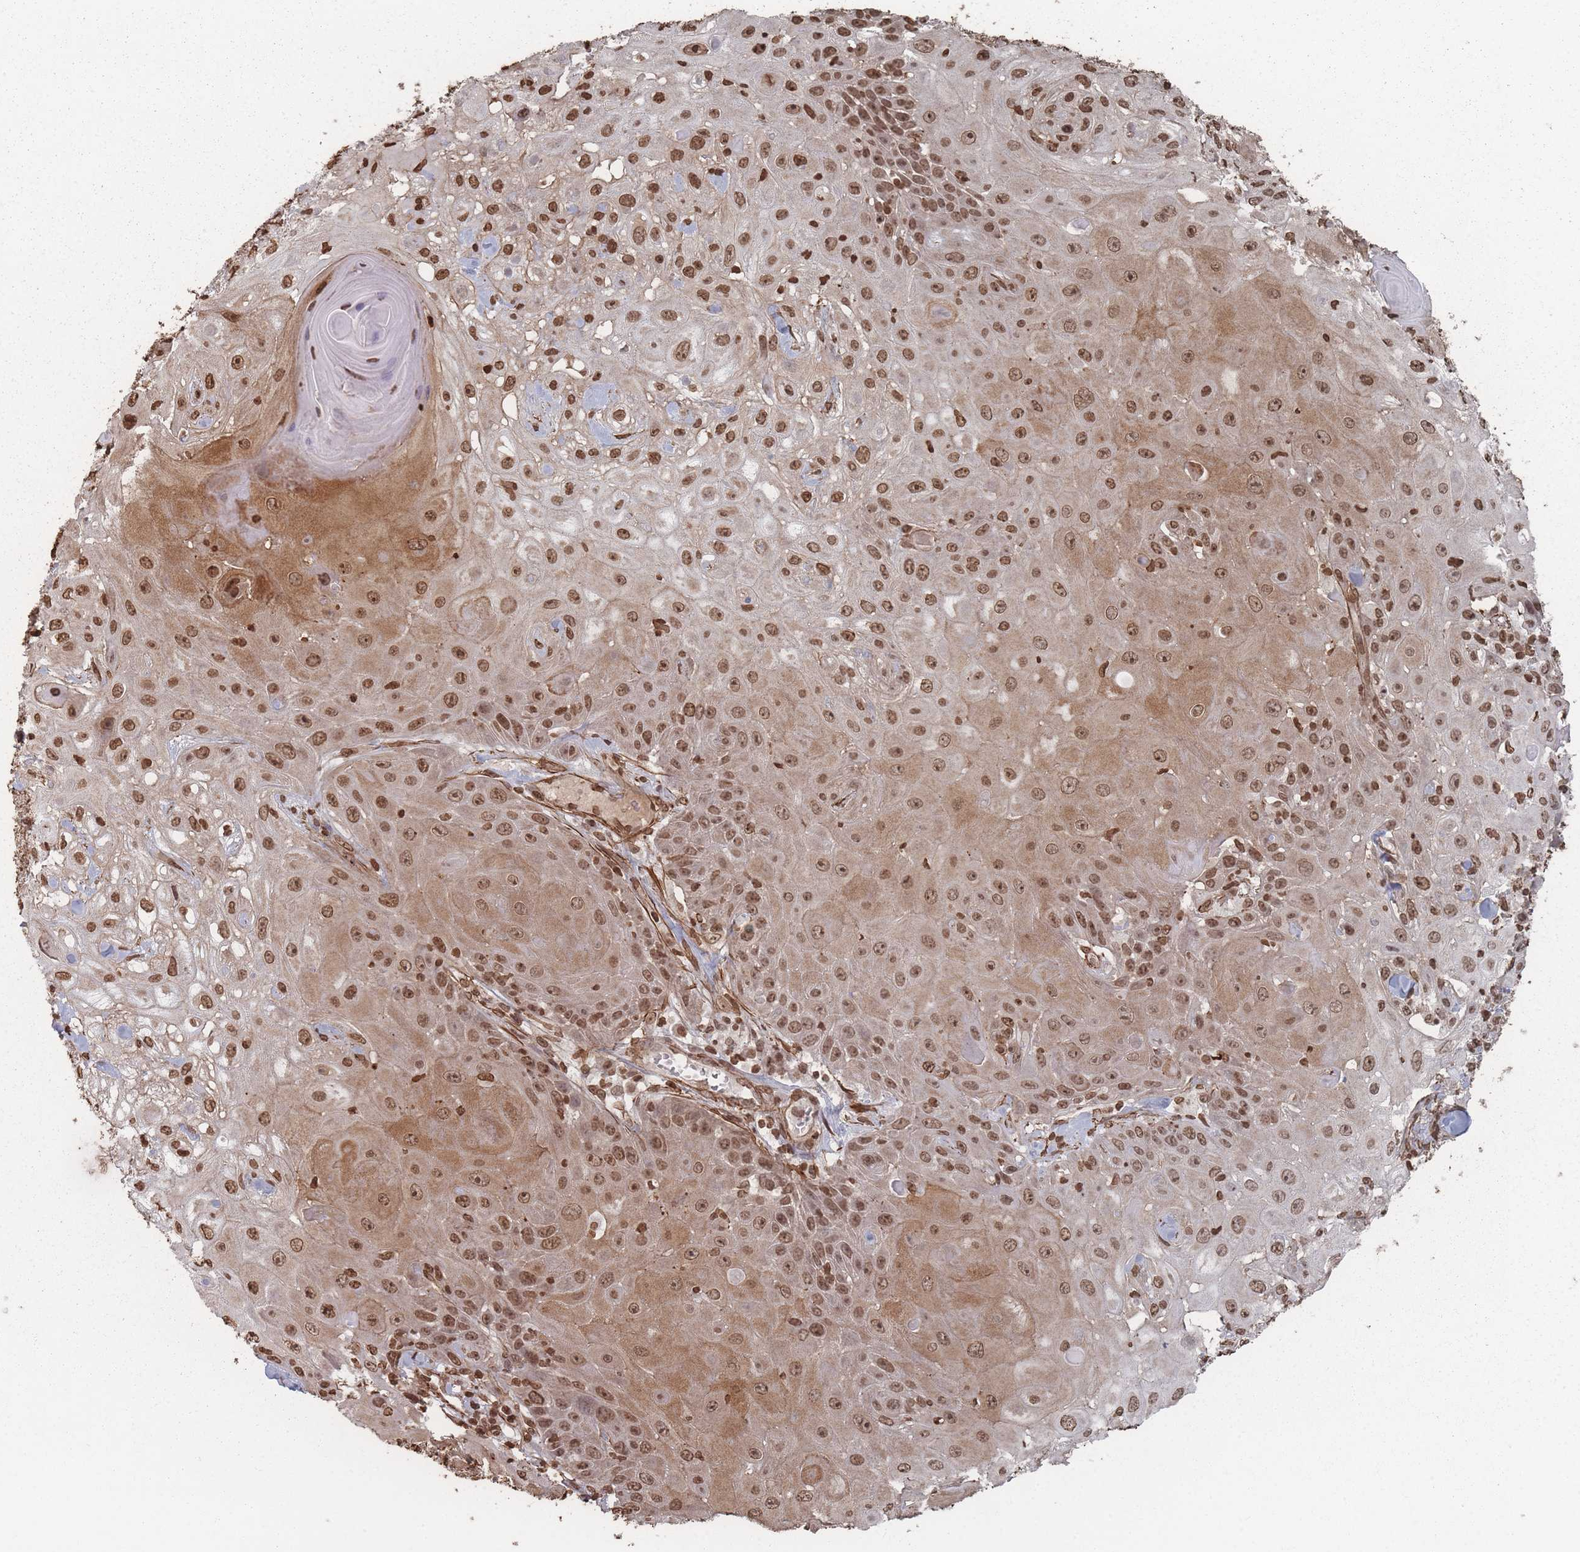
{"staining": {"intensity": "strong", "quantity": ">75%", "location": "cytoplasmic/membranous,nuclear"}, "tissue": "skin cancer", "cell_type": "Tumor cells", "image_type": "cancer", "snomed": [{"axis": "morphology", "description": "Normal tissue, NOS"}, {"axis": "morphology", "description": "Squamous cell carcinoma, NOS"}, {"axis": "topography", "description": "Skin"}, {"axis": "topography", "description": "Cartilage tissue"}], "caption": "Immunohistochemistry (IHC) image of neoplastic tissue: squamous cell carcinoma (skin) stained using IHC demonstrates high levels of strong protein expression localized specifically in the cytoplasmic/membranous and nuclear of tumor cells, appearing as a cytoplasmic/membranous and nuclear brown color.", "gene": "PLEKHG5", "patient": {"sex": "female", "age": 79}}